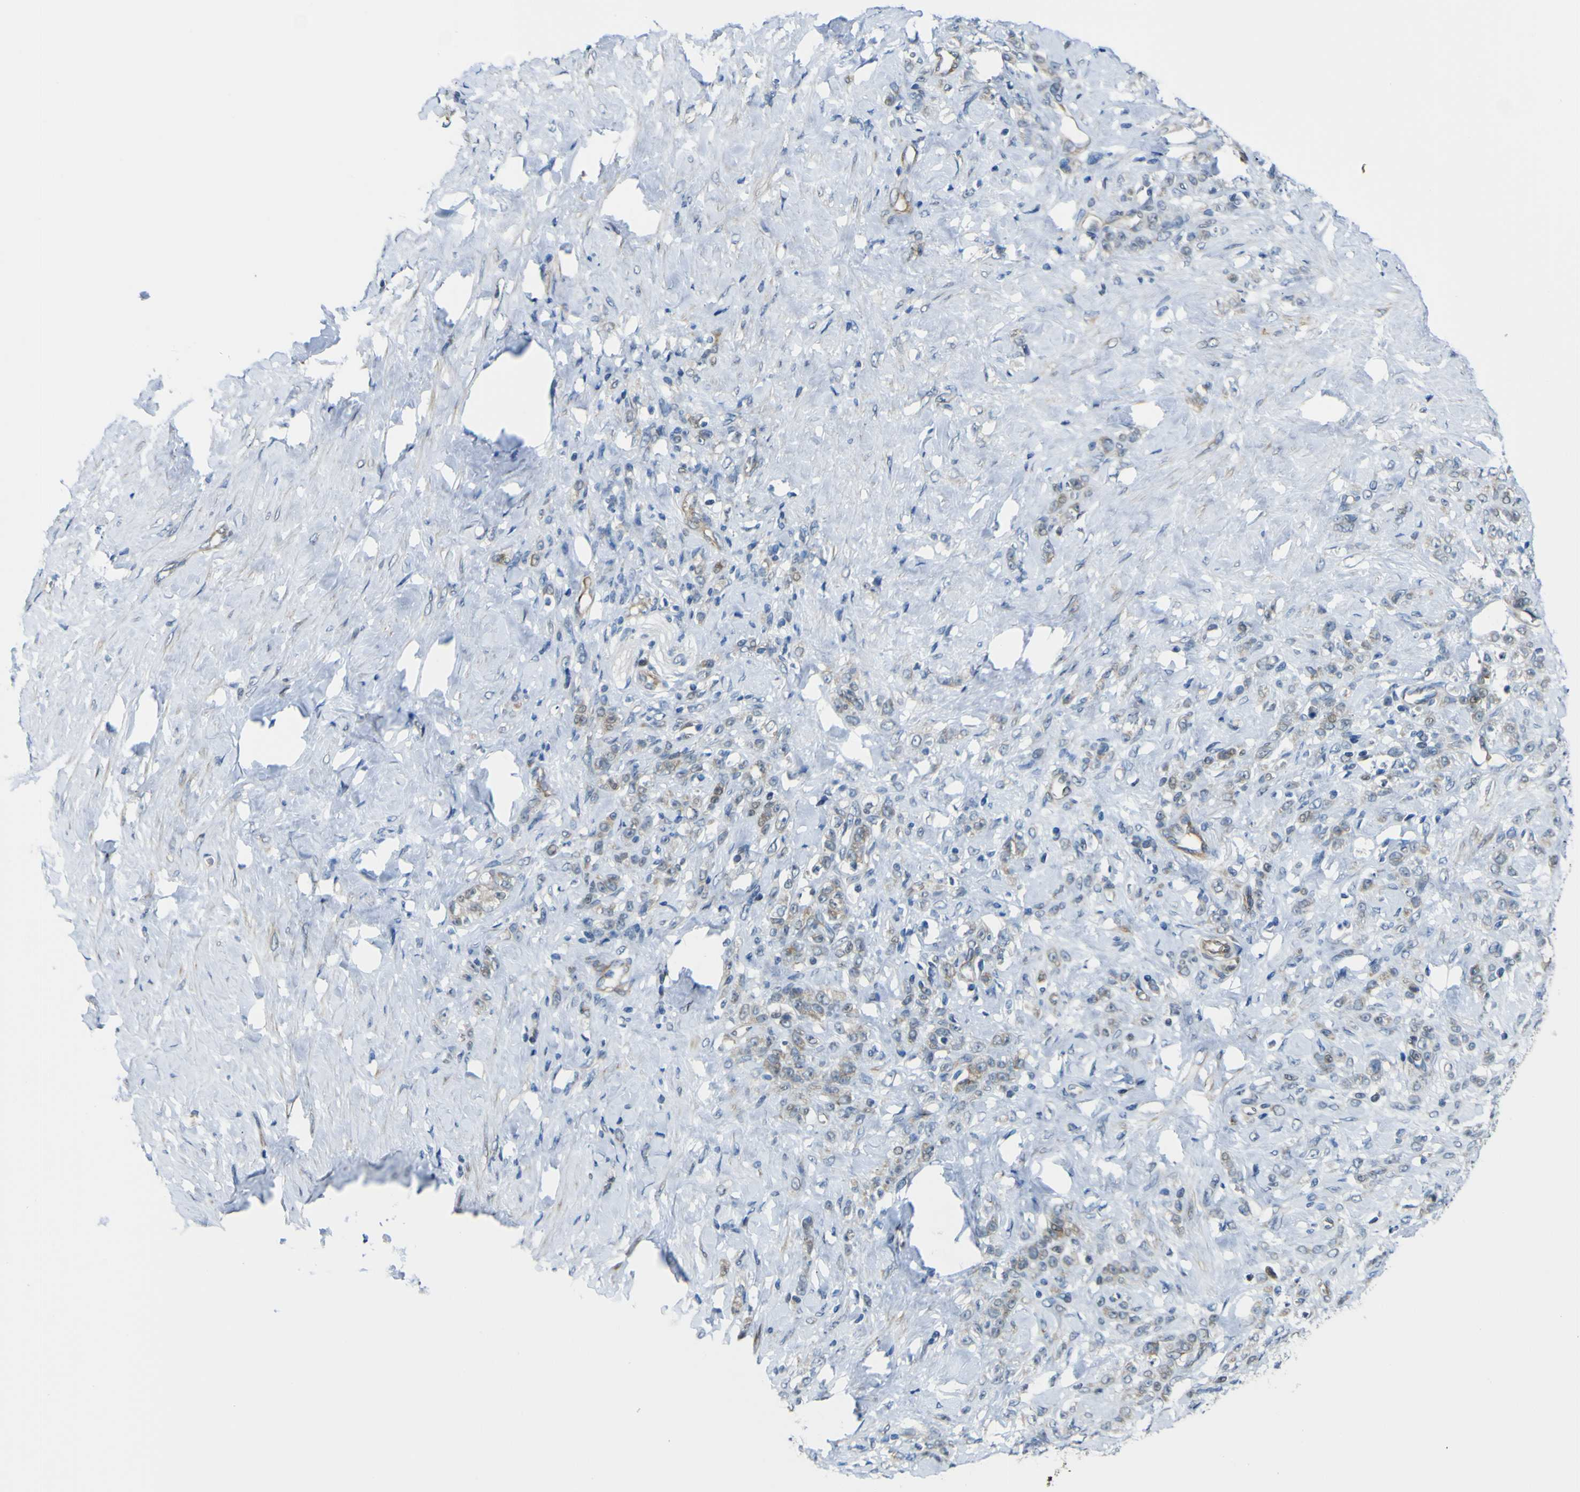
{"staining": {"intensity": "weak", "quantity": "25%-75%", "location": "cytoplasmic/membranous"}, "tissue": "stomach cancer", "cell_type": "Tumor cells", "image_type": "cancer", "snomed": [{"axis": "morphology", "description": "Adenocarcinoma, NOS"}, {"axis": "topography", "description": "Stomach"}], "caption": "Immunohistochemical staining of adenocarcinoma (stomach) reveals low levels of weak cytoplasmic/membranous protein expression in about 25%-75% of tumor cells.", "gene": "KDM7A", "patient": {"sex": "male", "age": 82}}